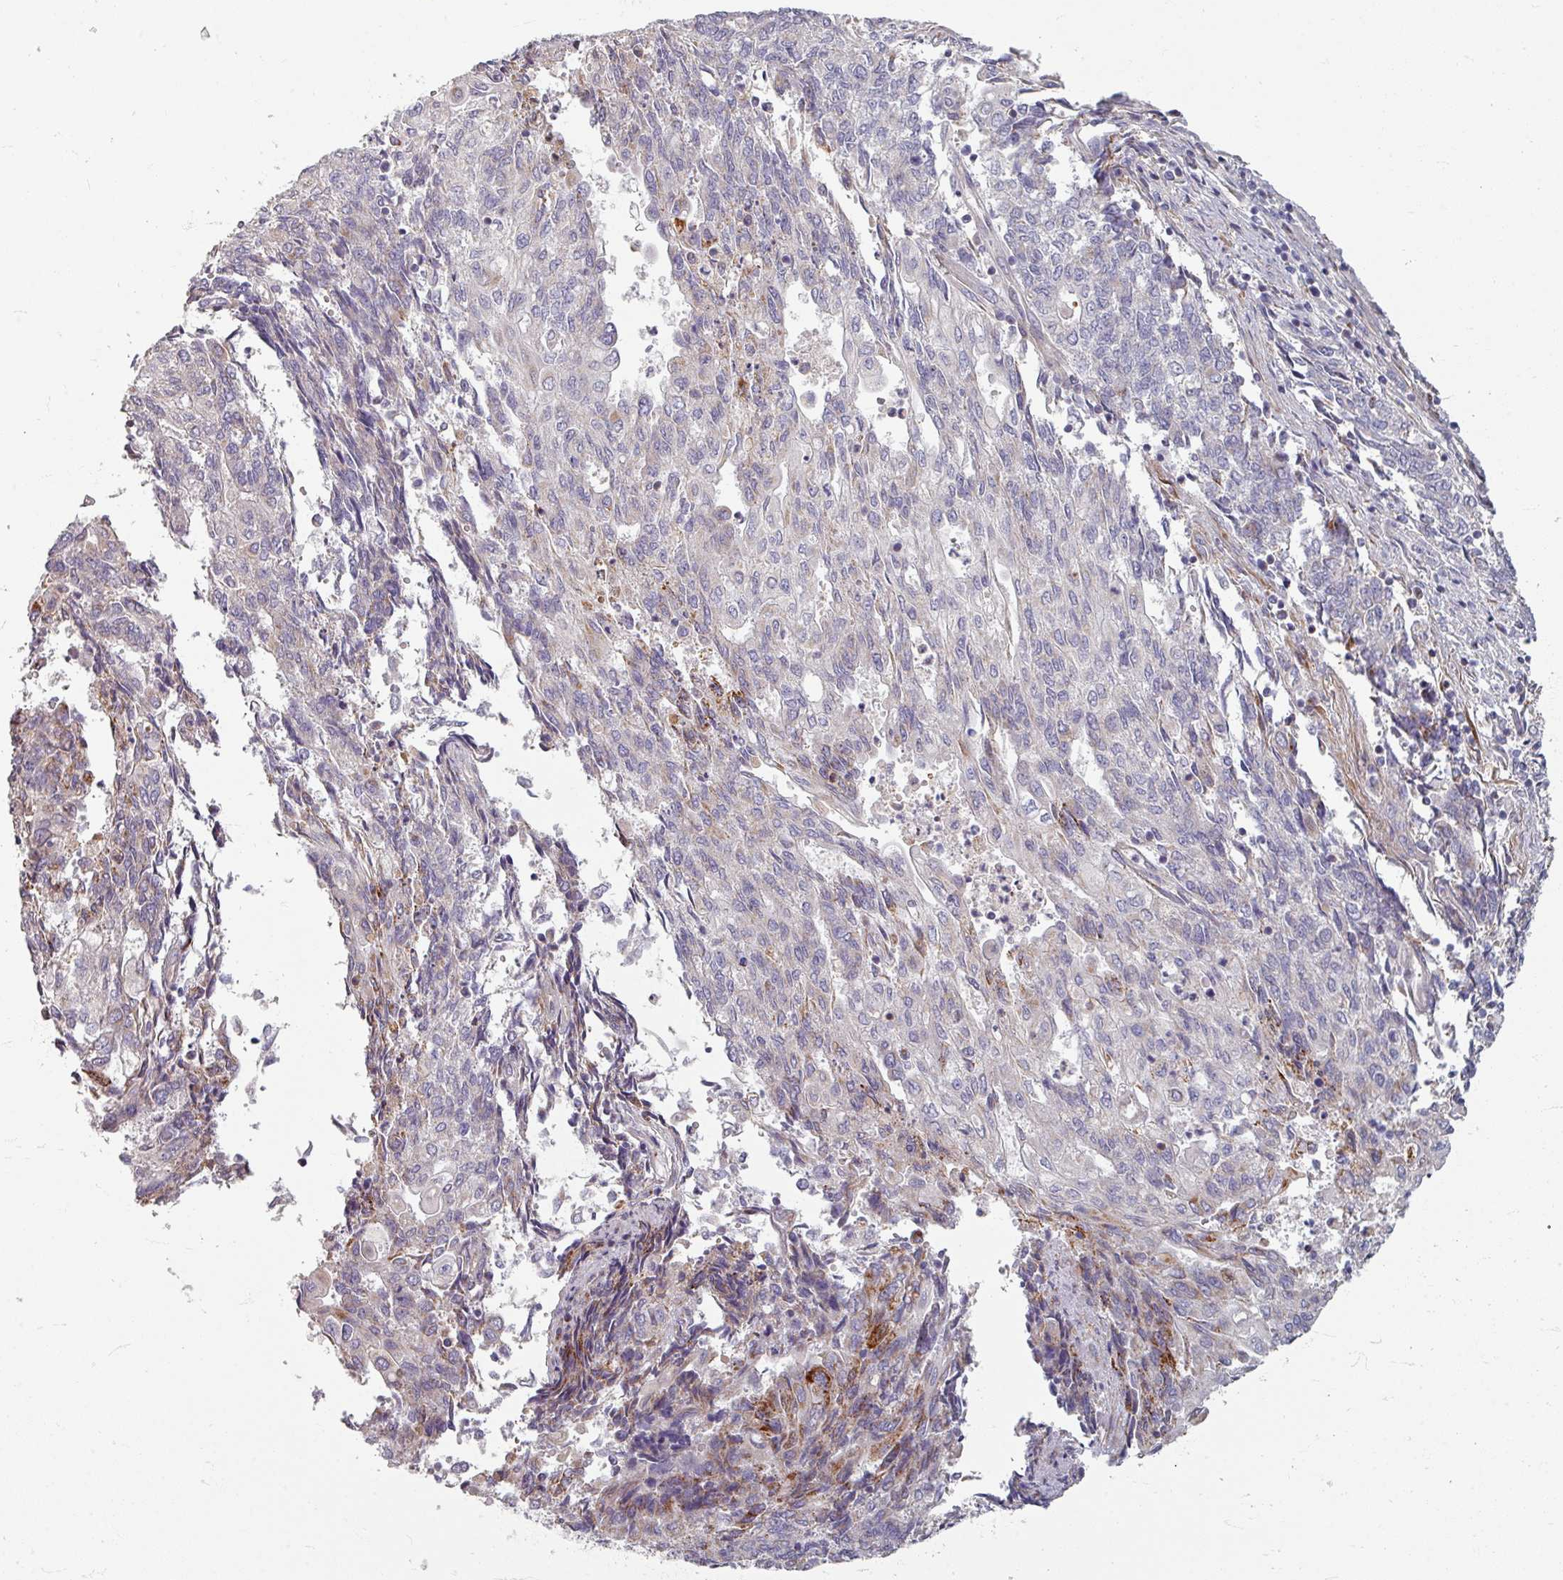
{"staining": {"intensity": "negative", "quantity": "none", "location": "none"}, "tissue": "endometrial cancer", "cell_type": "Tumor cells", "image_type": "cancer", "snomed": [{"axis": "morphology", "description": "Adenocarcinoma, NOS"}, {"axis": "topography", "description": "Endometrium"}], "caption": "Tumor cells show no significant protein staining in endometrial cancer (adenocarcinoma).", "gene": "GABARAPL1", "patient": {"sex": "female", "age": 54}}